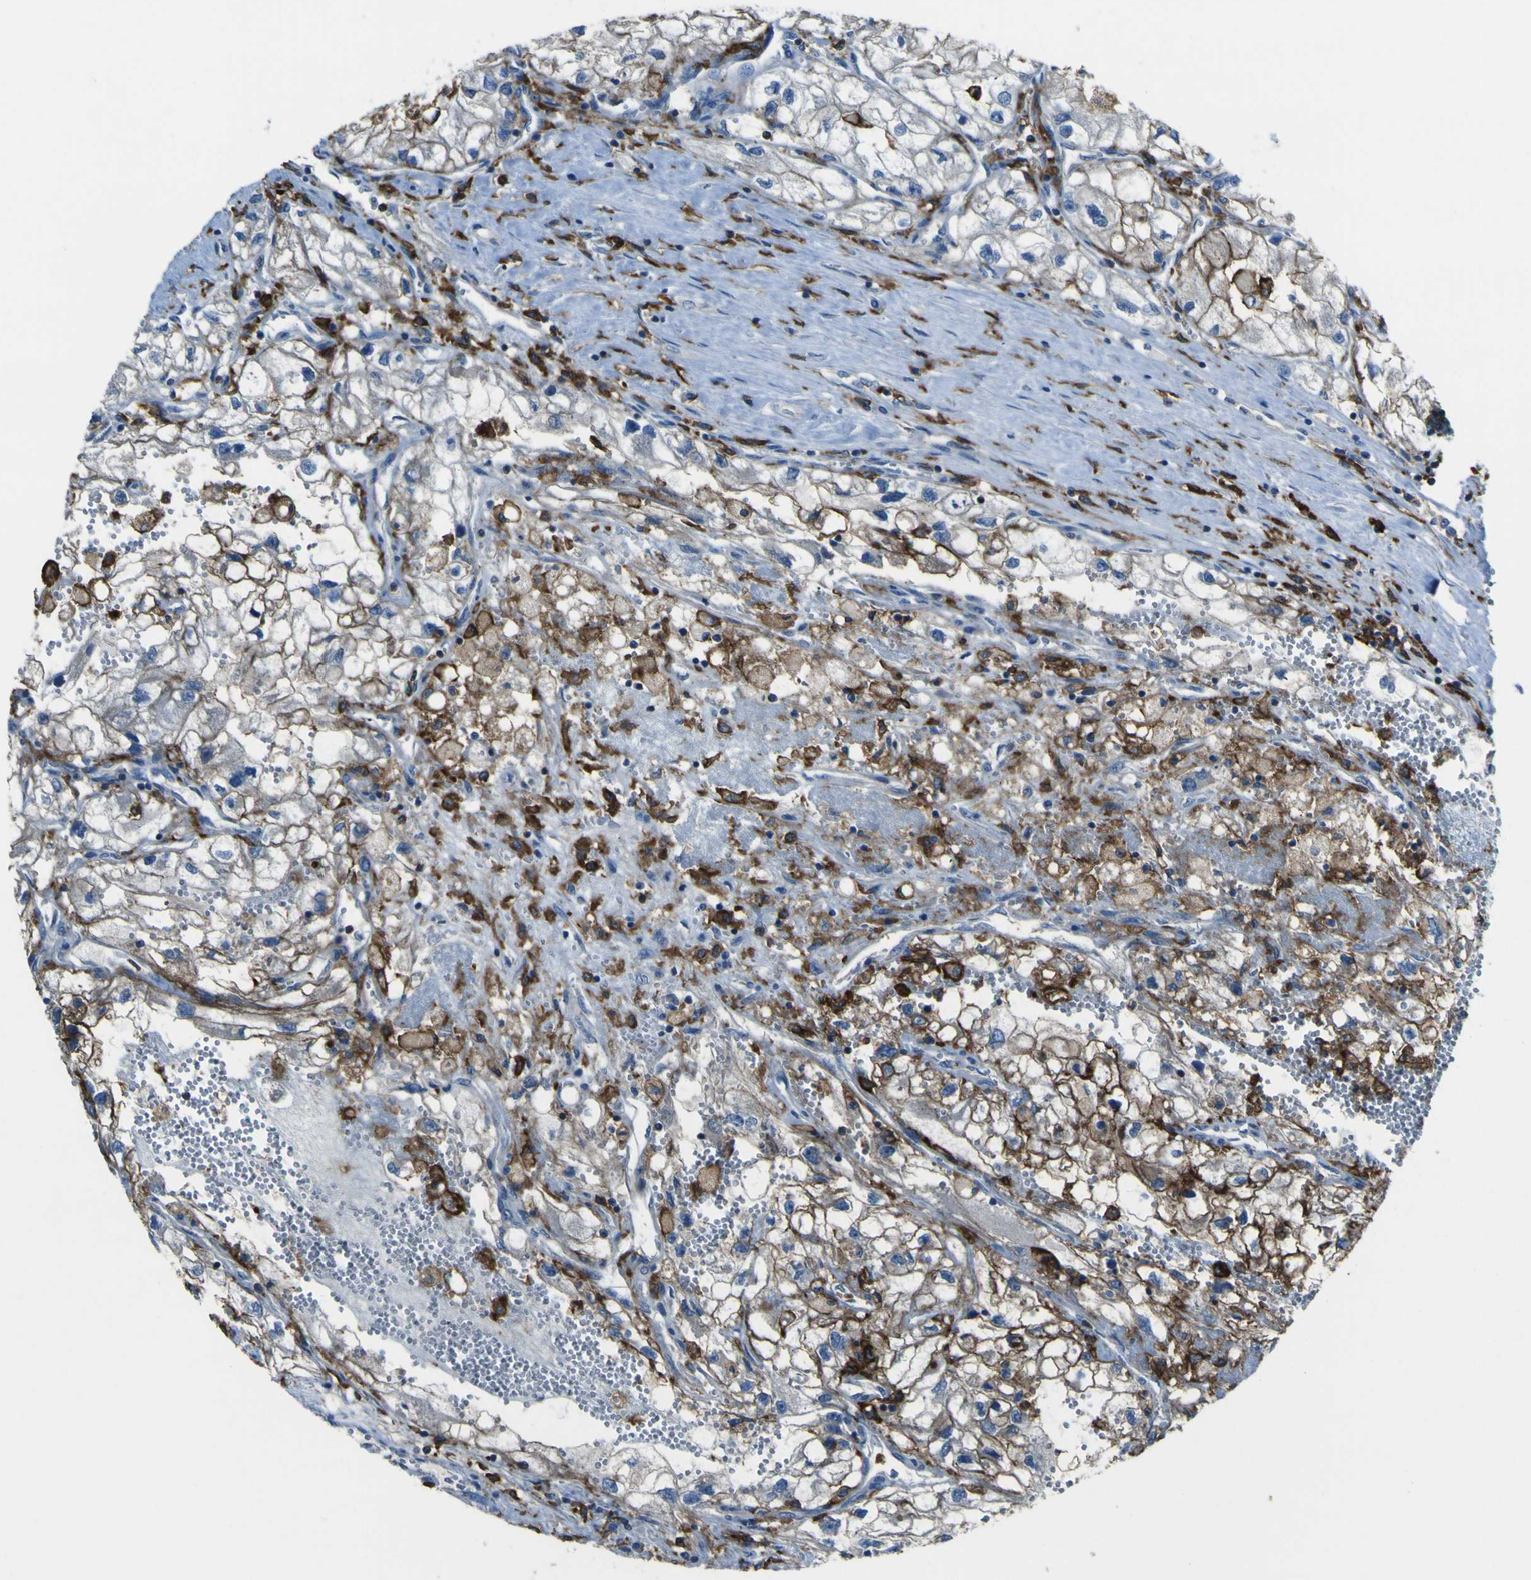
{"staining": {"intensity": "moderate", "quantity": ">75%", "location": "cytoplasmic/membranous"}, "tissue": "renal cancer", "cell_type": "Tumor cells", "image_type": "cancer", "snomed": [{"axis": "morphology", "description": "Adenocarcinoma, NOS"}, {"axis": "topography", "description": "Kidney"}], "caption": "Immunohistochemistry (IHC) (DAB (3,3'-diaminobenzidine)) staining of renal cancer (adenocarcinoma) displays moderate cytoplasmic/membranous protein positivity in approximately >75% of tumor cells.", "gene": "LAIR1", "patient": {"sex": "female", "age": 70}}